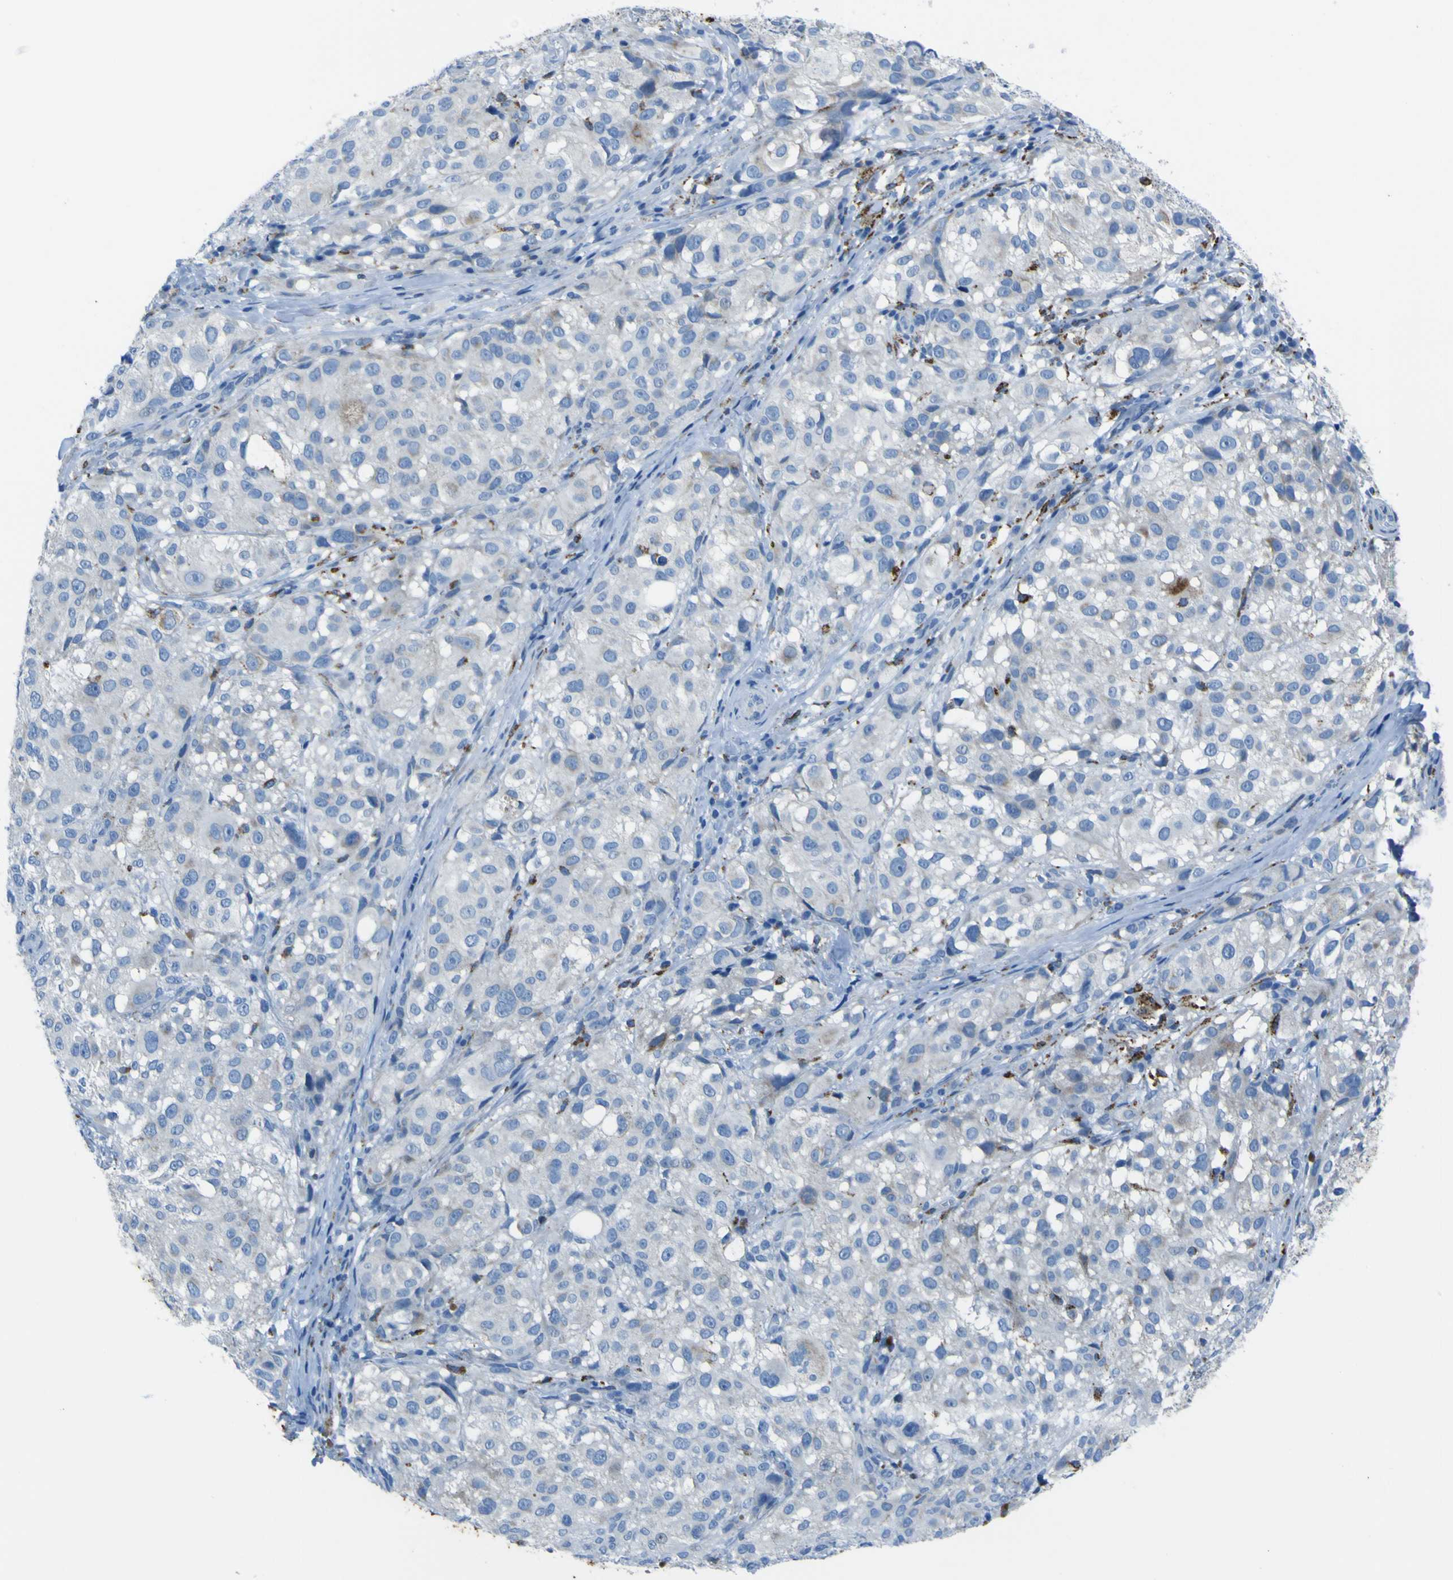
{"staining": {"intensity": "weak", "quantity": "<25%", "location": "cytoplasmic/membranous"}, "tissue": "melanoma", "cell_type": "Tumor cells", "image_type": "cancer", "snomed": [{"axis": "morphology", "description": "Necrosis, NOS"}, {"axis": "morphology", "description": "Malignant melanoma, NOS"}, {"axis": "topography", "description": "Skin"}], "caption": "Immunohistochemistry of malignant melanoma exhibits no staining in tumor cells.", "gene": "ACSL1", "patient": {"sex": "female", "age": 87}}